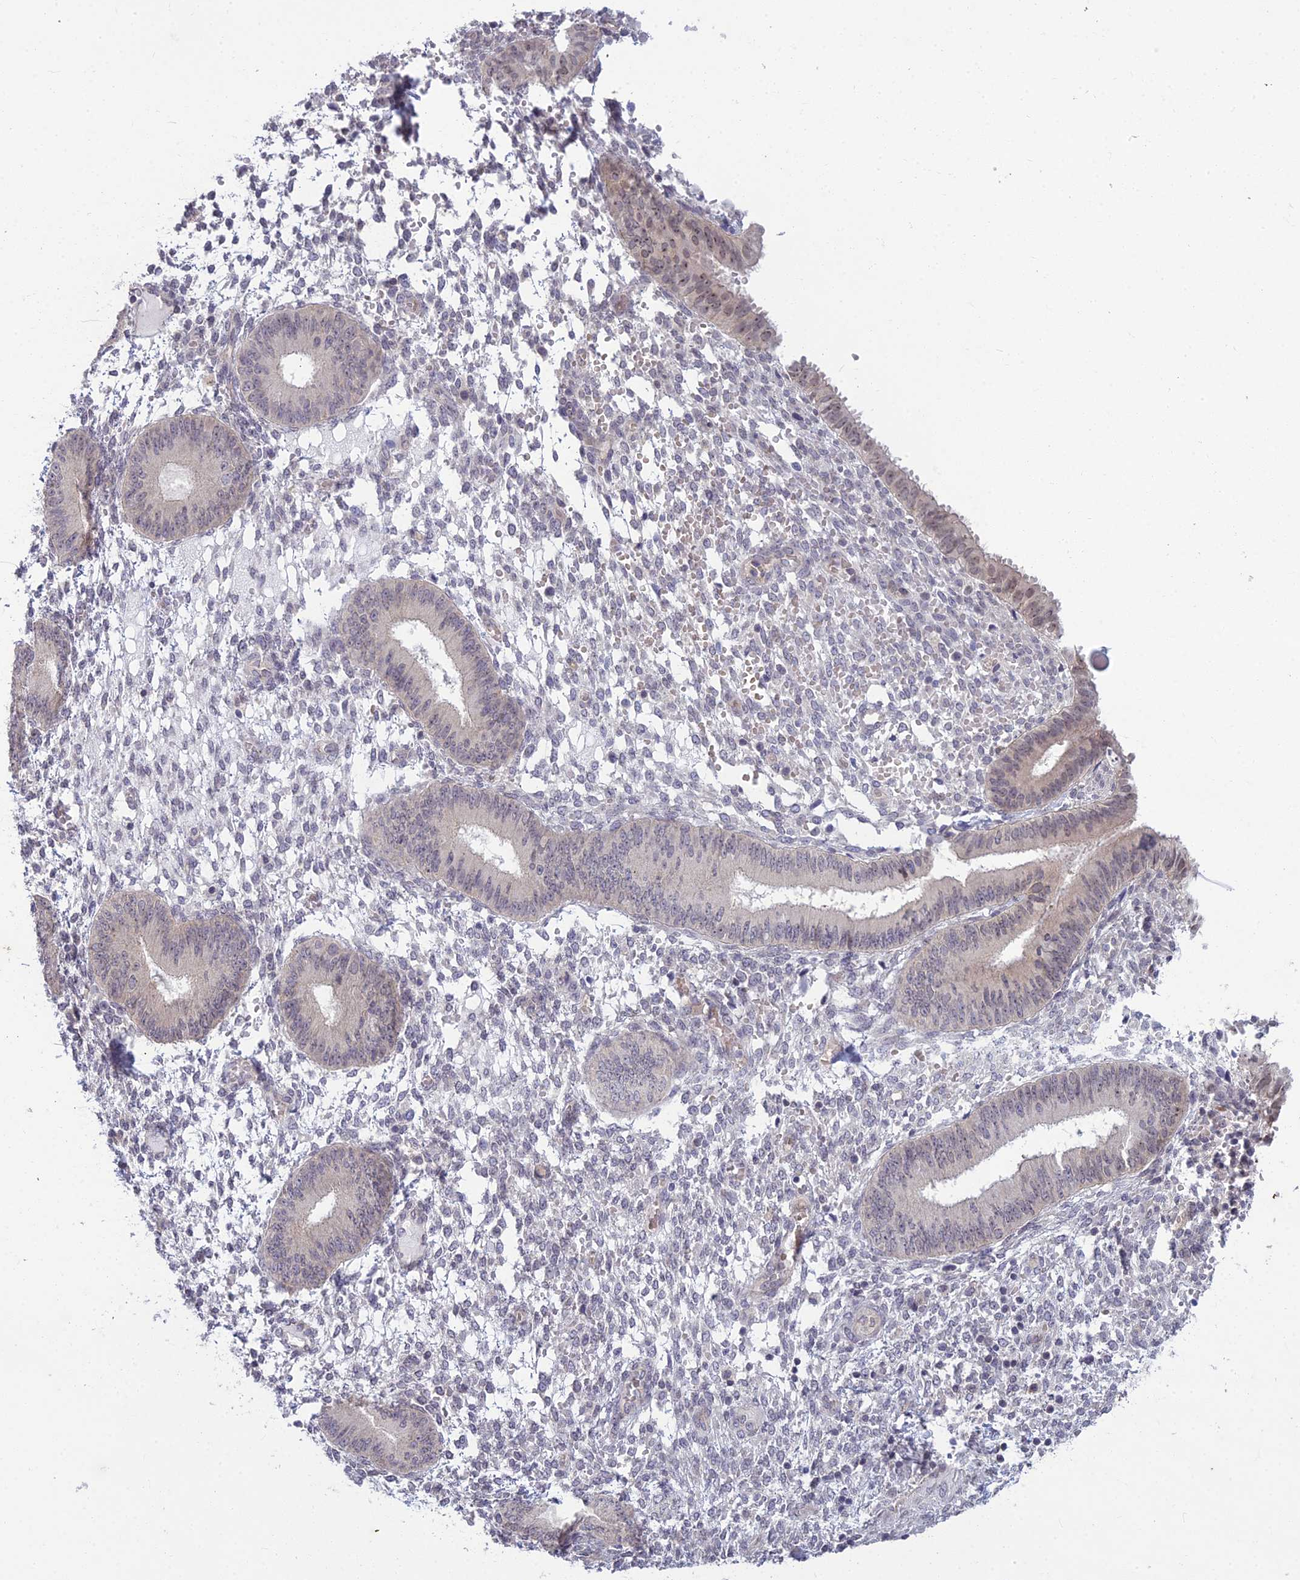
{"staining": {"intensity": "negative", "quantity": "none", "location": "none"}, "tissue": "endometrium", "cell_type": "Cells in endometrial stroma", "image_type": "normal", "snomed": [{"axis": "morphology", "description": "Normal tissue, NOS"}, {"axis": "topography", "description": "Endometrium"}], "caption": "A histopathology image of endometrium stained for a protein demonstrates no brown staining in cells in endometrial stroma. (Immunohistochemistry (ihc), brightfield microscopy, high magnification).", "gene": "DTX2", "patient": {"sex": "female", "age": 49}}